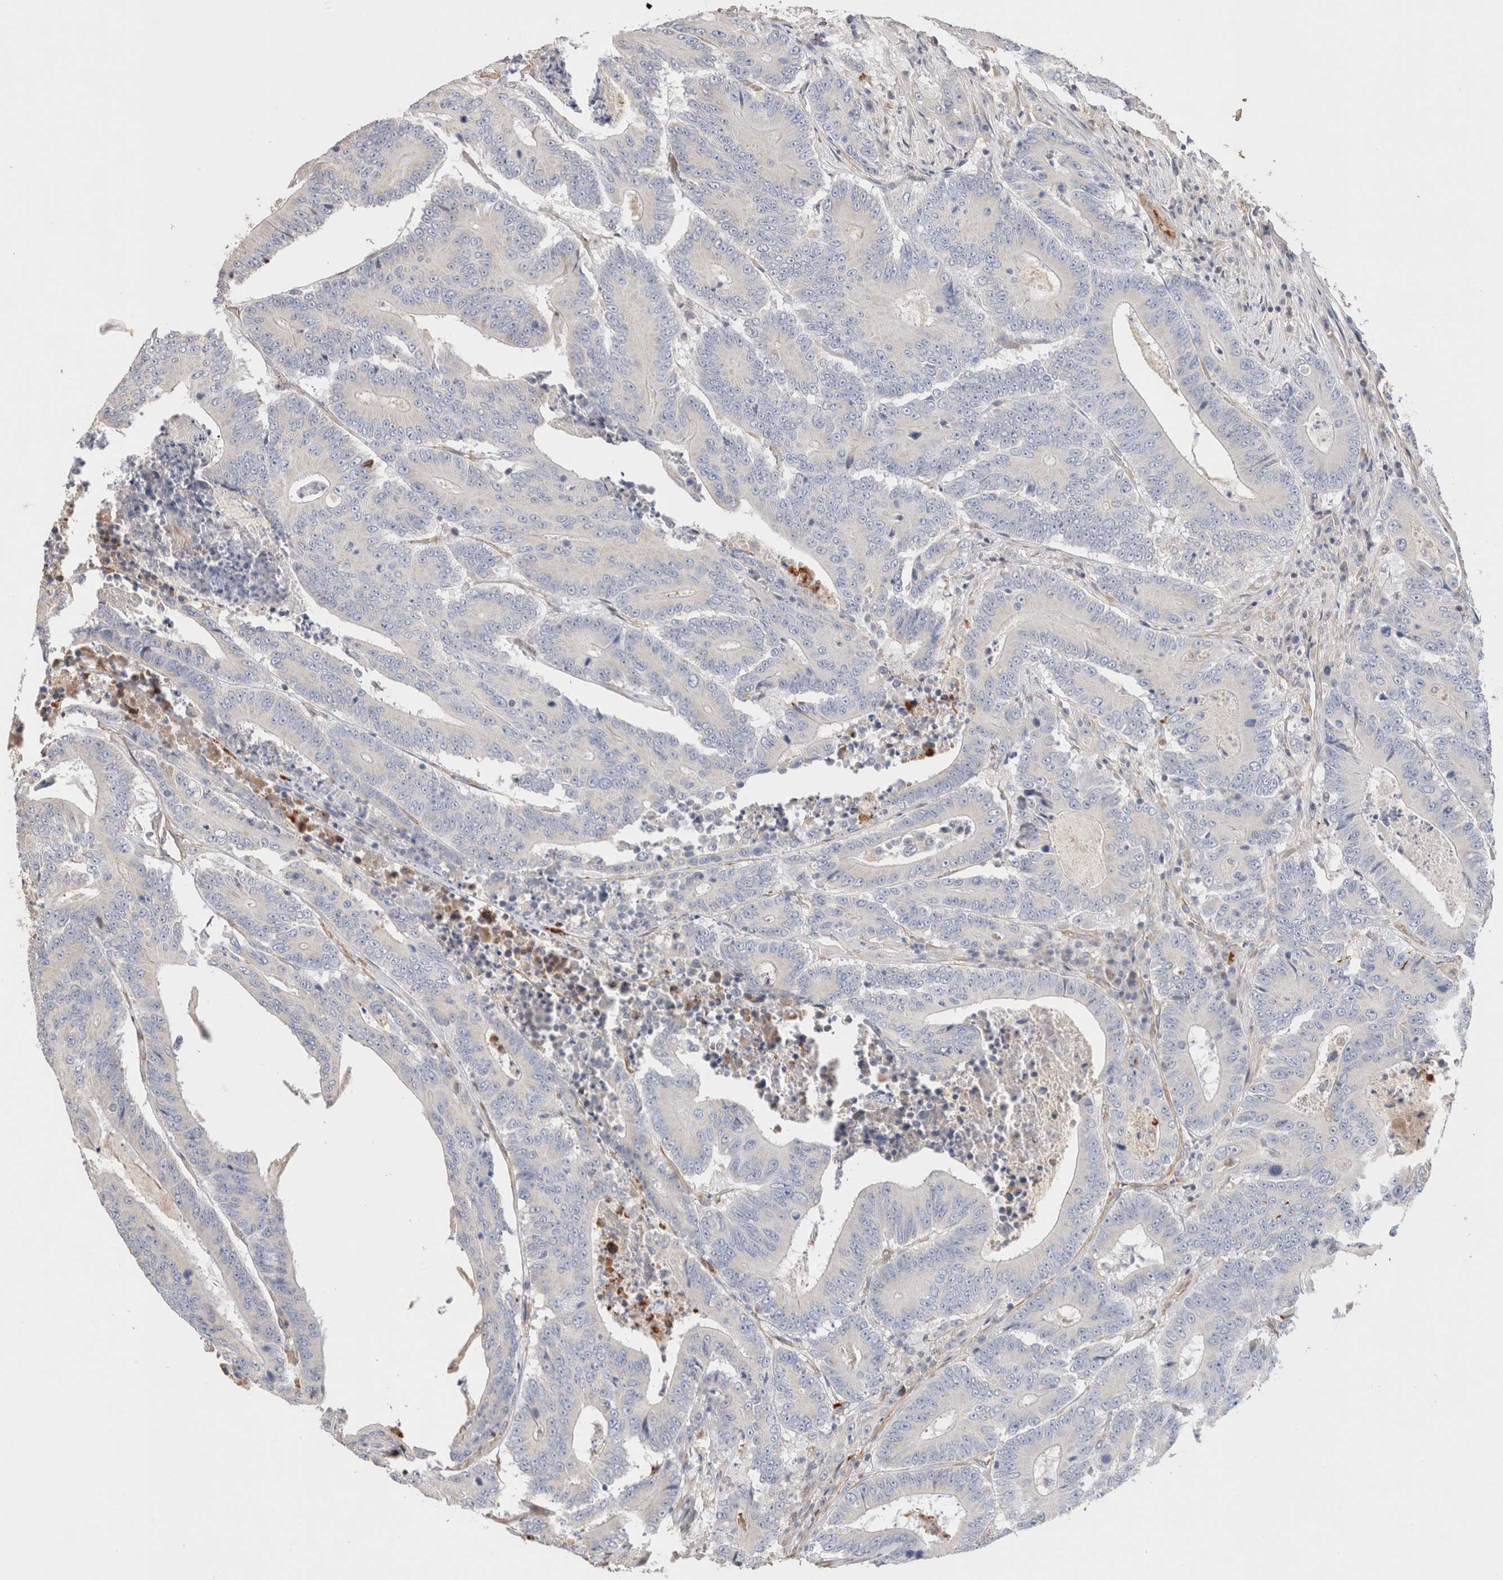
{"staining": {"intensity": "negative", "quantity": "none", "location": "none"}, "tissue": "colorectal cancer", "cell_type": "Tumor cells", "image_type": "cancer", "snomed": [{"axis": "morphology", "description": "Adenocarcinoma, NOS"}, {"axis": "topography", "description": "Colon"}], "caption": "Tumor cells are negative for protein expression in human colorectal adenocarcinoma. (DAB IHC visualized using brightfield microscopy, high magnification).", "gene": "PROS1", "patient": {"sex": "male", "age": 83}}